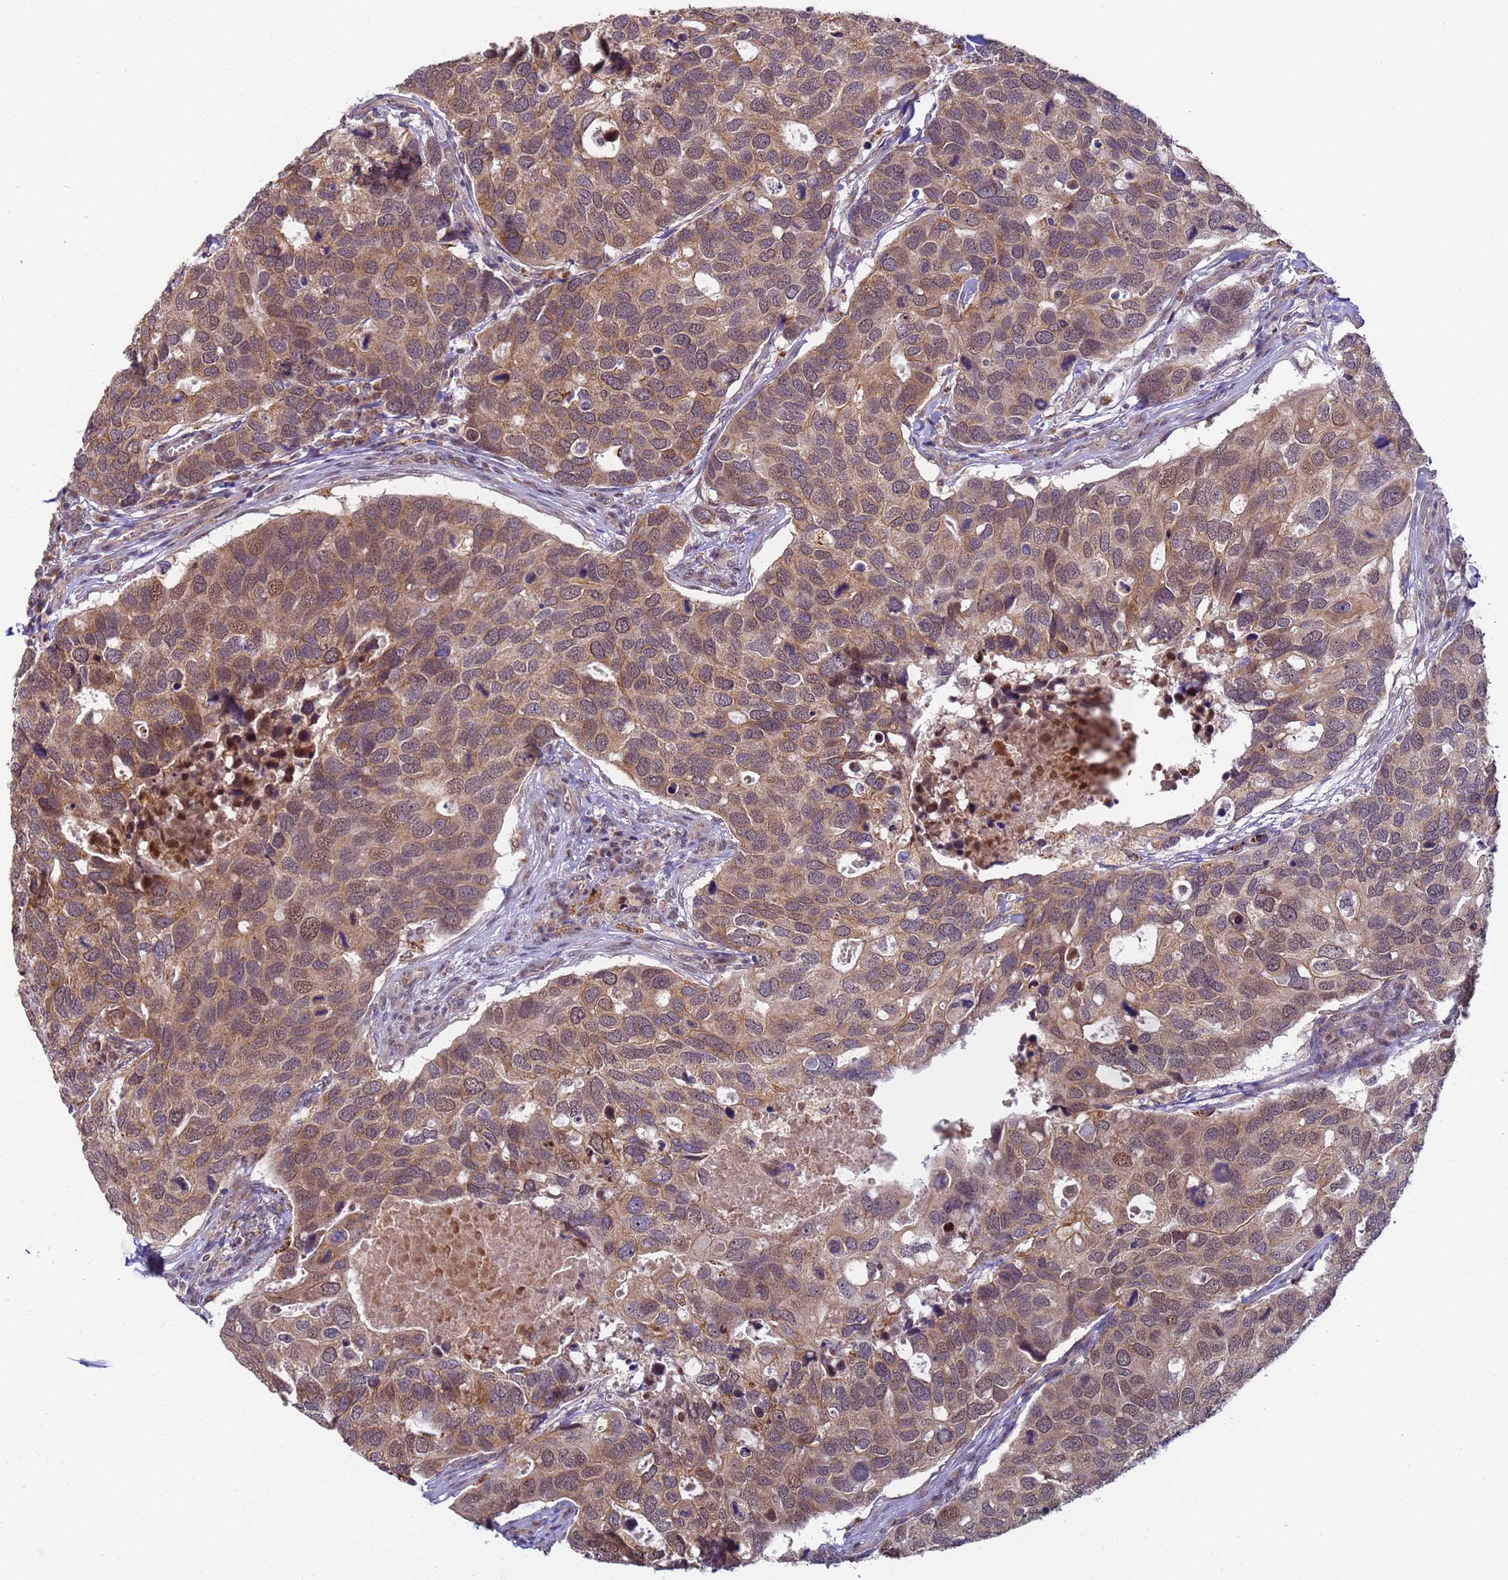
{"staining": {"intensity": "moderate", "quantity": ">75%", "location": "cytoplasmic/membranous,nuclear"}, "tissue": "breast cancer", "cell_type": "Tumor cells", "image_type": "cancer", "snomed": [{"axis": "morphology", "description": "Duct carcinoma"}, {"axis": "topography", "description": "Breast"}], "caption": "This micrograph shows IHC staining of breast cancer (infiltrating ductal carcinoma), with medium moderate cytoplasmic/membranous and nuclear expression in about >75% of tumor cells.", "gene": "RAPGEF3", "patient": {"sex": "female", "age": 83}}